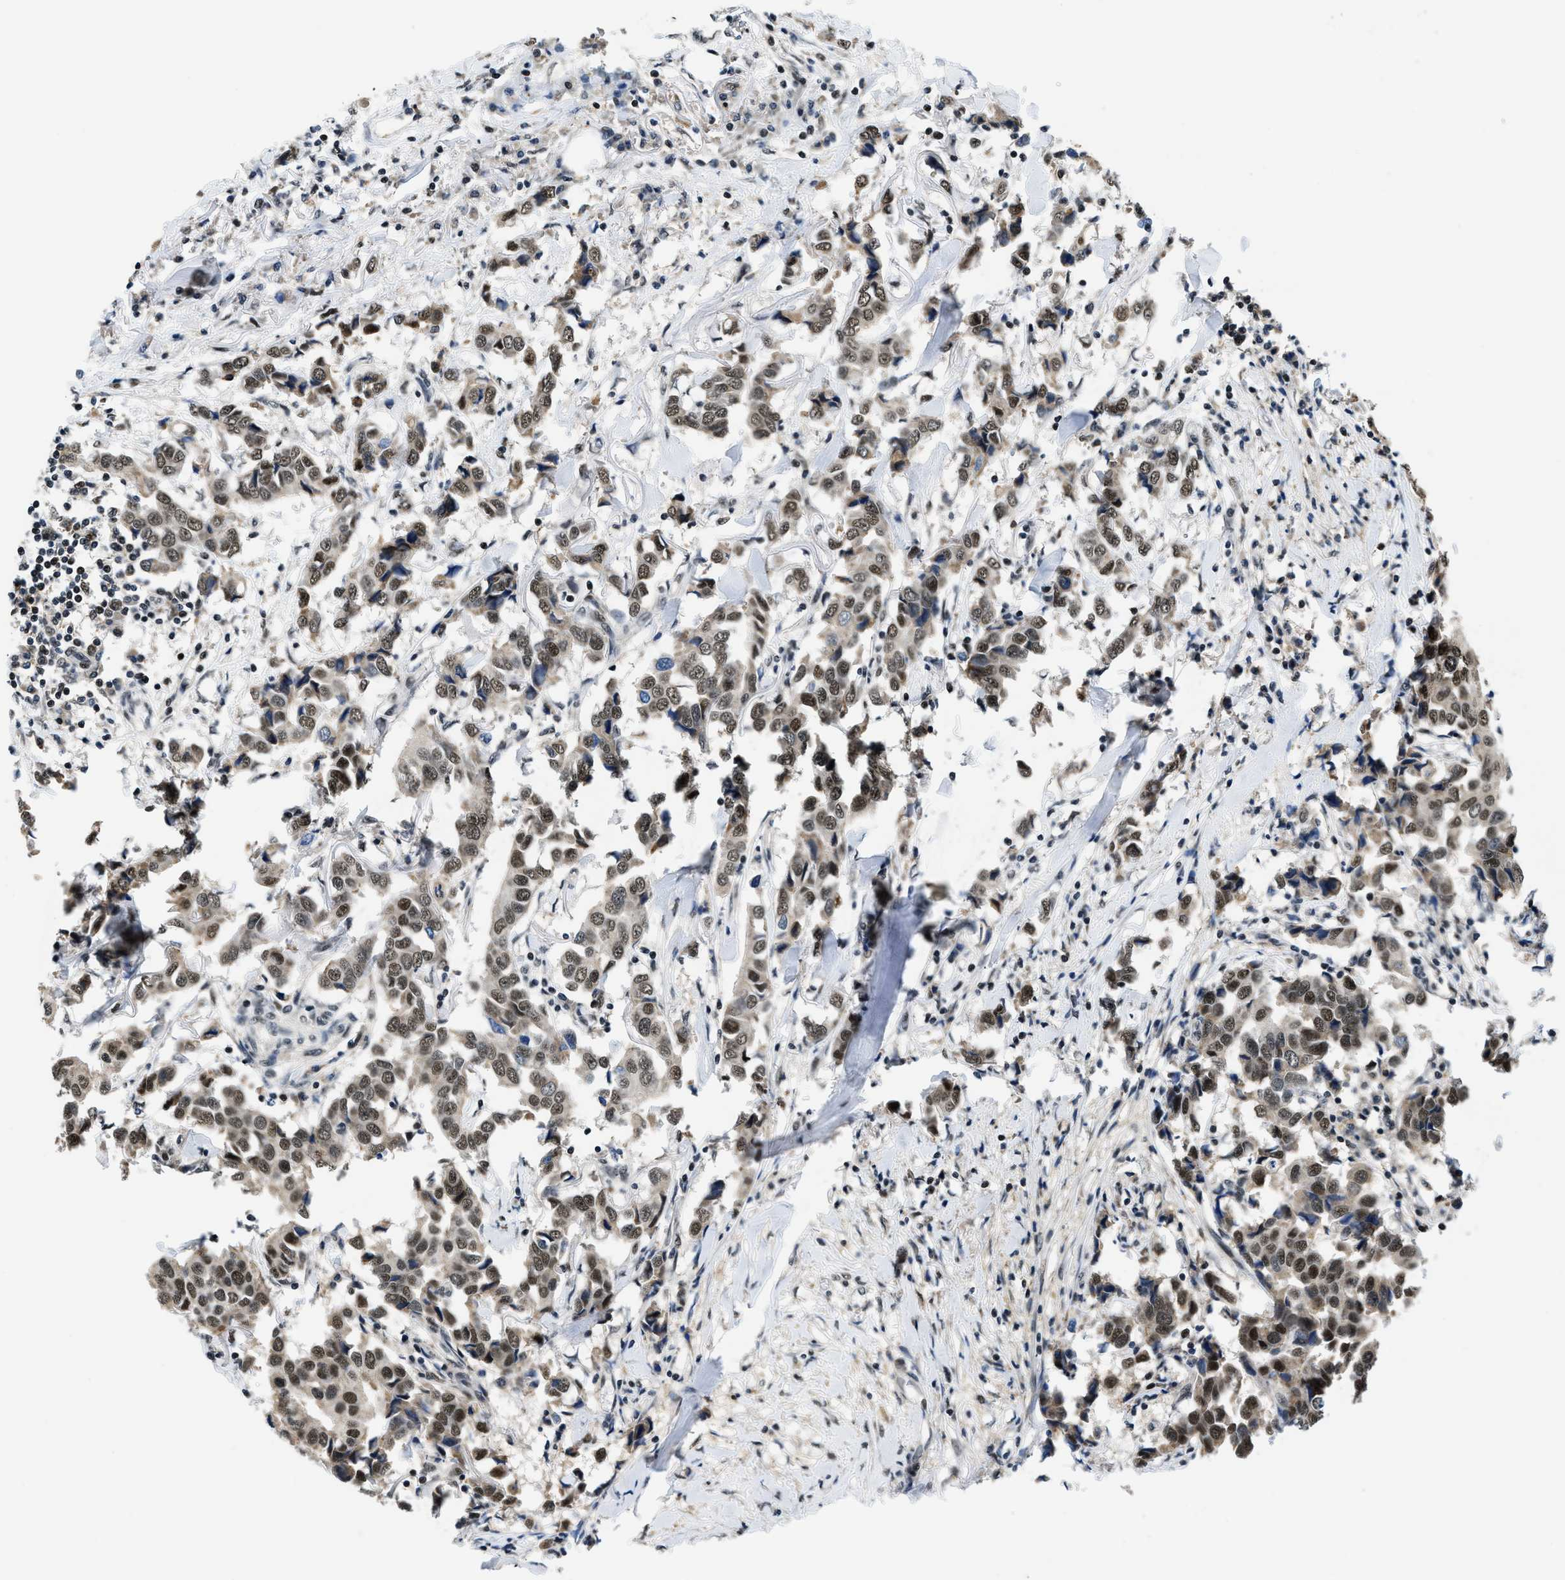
{"staining": {"intensity": "moderate", "quantity": ">75%", "location": "nuclear"}, "tissue": "breast cancer", "cell_type": "Tumor cells", "image_type": "cancer", "snomed": [{"axis": "morphology", "description": "Duct carcinoma"}, {"axis": "topography", "description": "Breast"}], "caption": "Protein expression analysis of breast cancer demonstrates moderate nuclear staining in about >75% of tumor cells.", "gene": "KDM3B", "patient": {"sex": "female", "age": 80}}